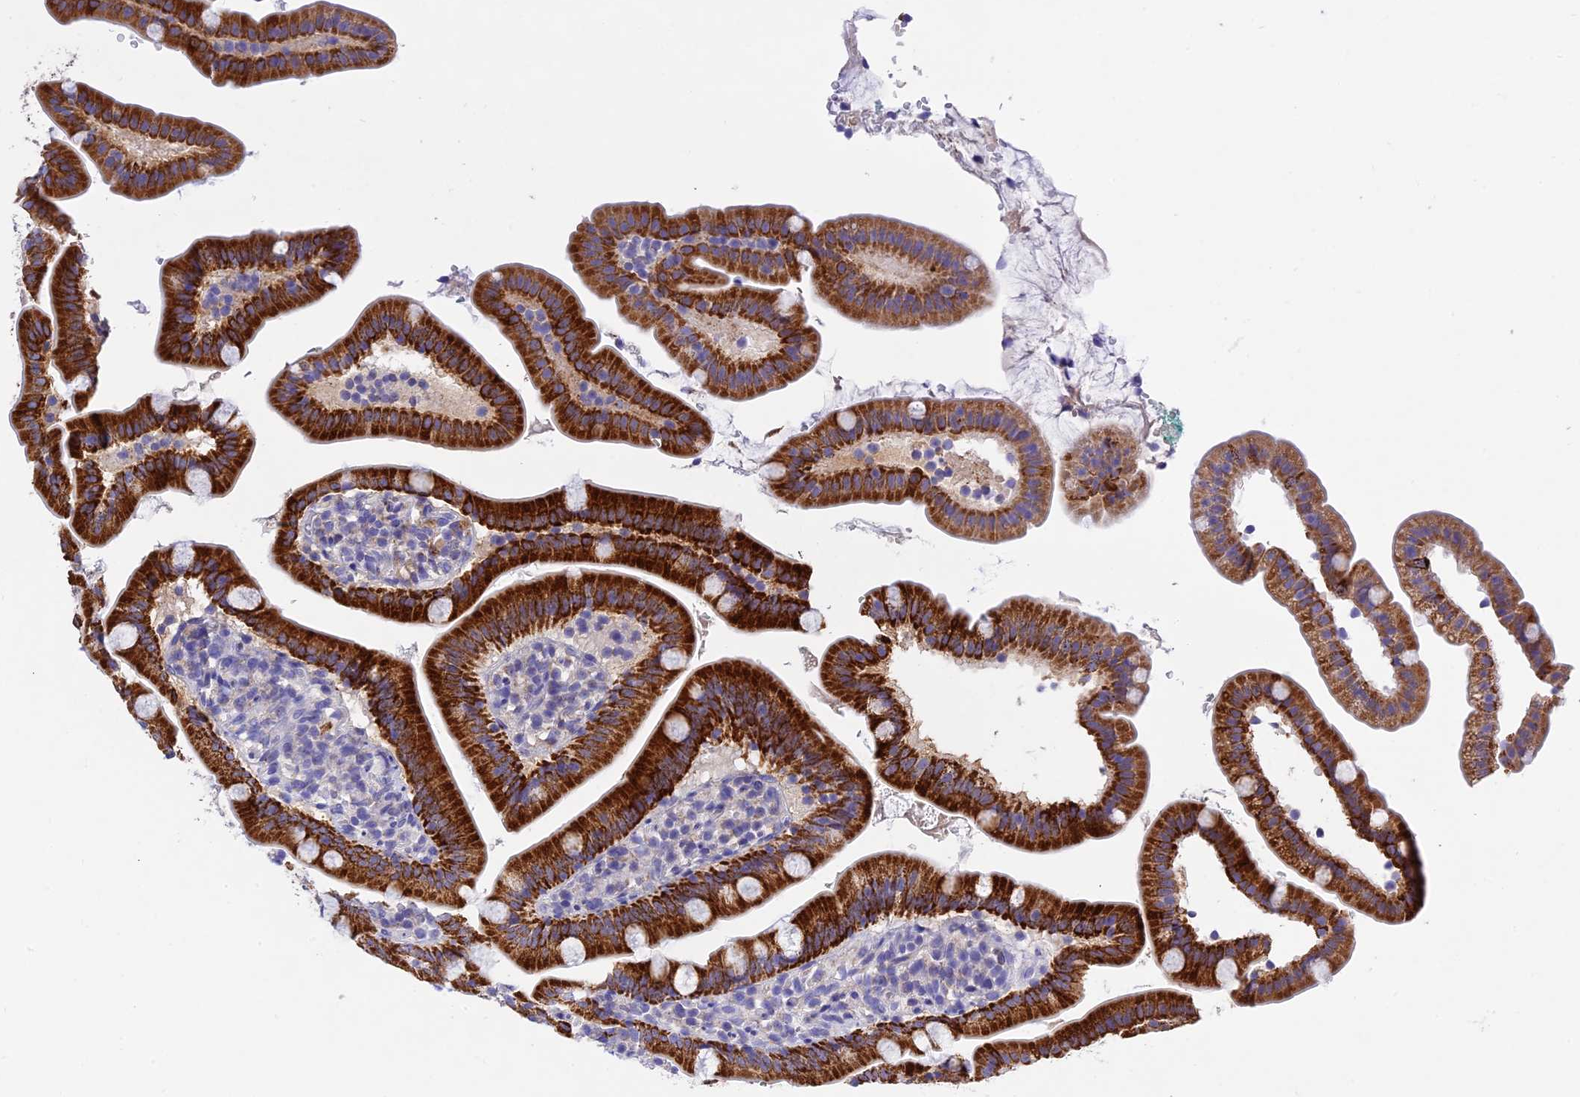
{"staining": {"intensity": "strong", "quantity": ">75%", "location": "cytoplasmic/membranous"}, "tissue": "duodenum", "cell_type": "Glandular cells", "image_type": "normal", "snomed": [{"axis": "morphology", "description": "Normal tissue, NOS"}, {"axis": "topography", "description": "Duodenum"}], "caption": "Glandular cells display high levels of strong cytoplasmic/membranous positivity in about >75% of cells in benign duodenum.", "gene": "MS4A5", "patient": {"sex": "female", "age": 67}}